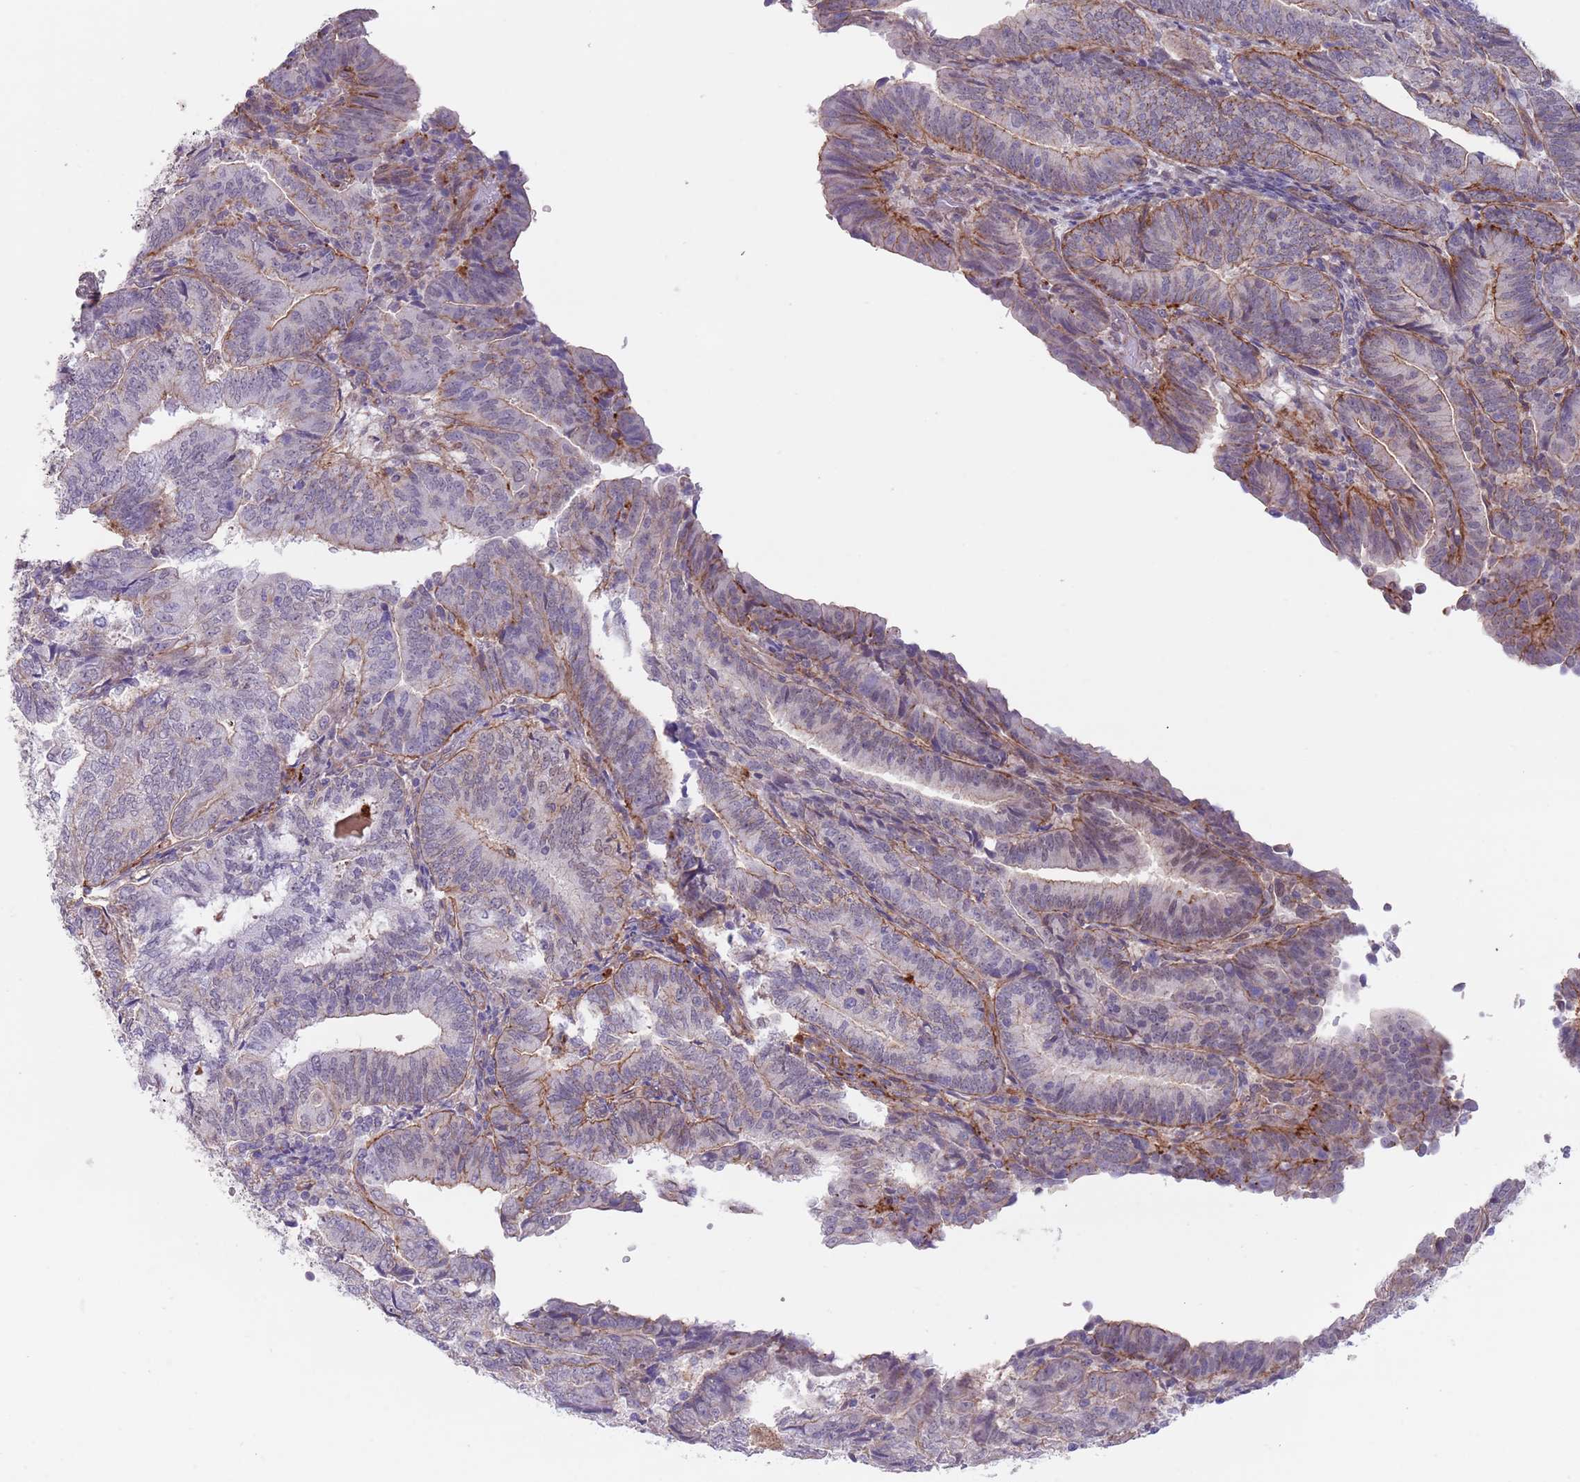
{"staining": {"intensity": "moderate", "quantity": "<25%", "location": "cytoplasmic/membranous"}, "tissue": "endometrial cancer", "cell_type": "Tumor cells", "image_type": "cancer", "snomed": [{"axis": "morphology", "description": "Adenocarcinoma, NOS"}, {"axis": "topography", "description": "Endometrium"}], "caption": "Human adenocarcinoma (endometrial) stained with a brown dye demonstrates moderate cytoplasmic/membranous positive expression in approximately <25% of tumor cells.", "gene": "CREBZF", "patient": {"sex": "female", "age": 70}}